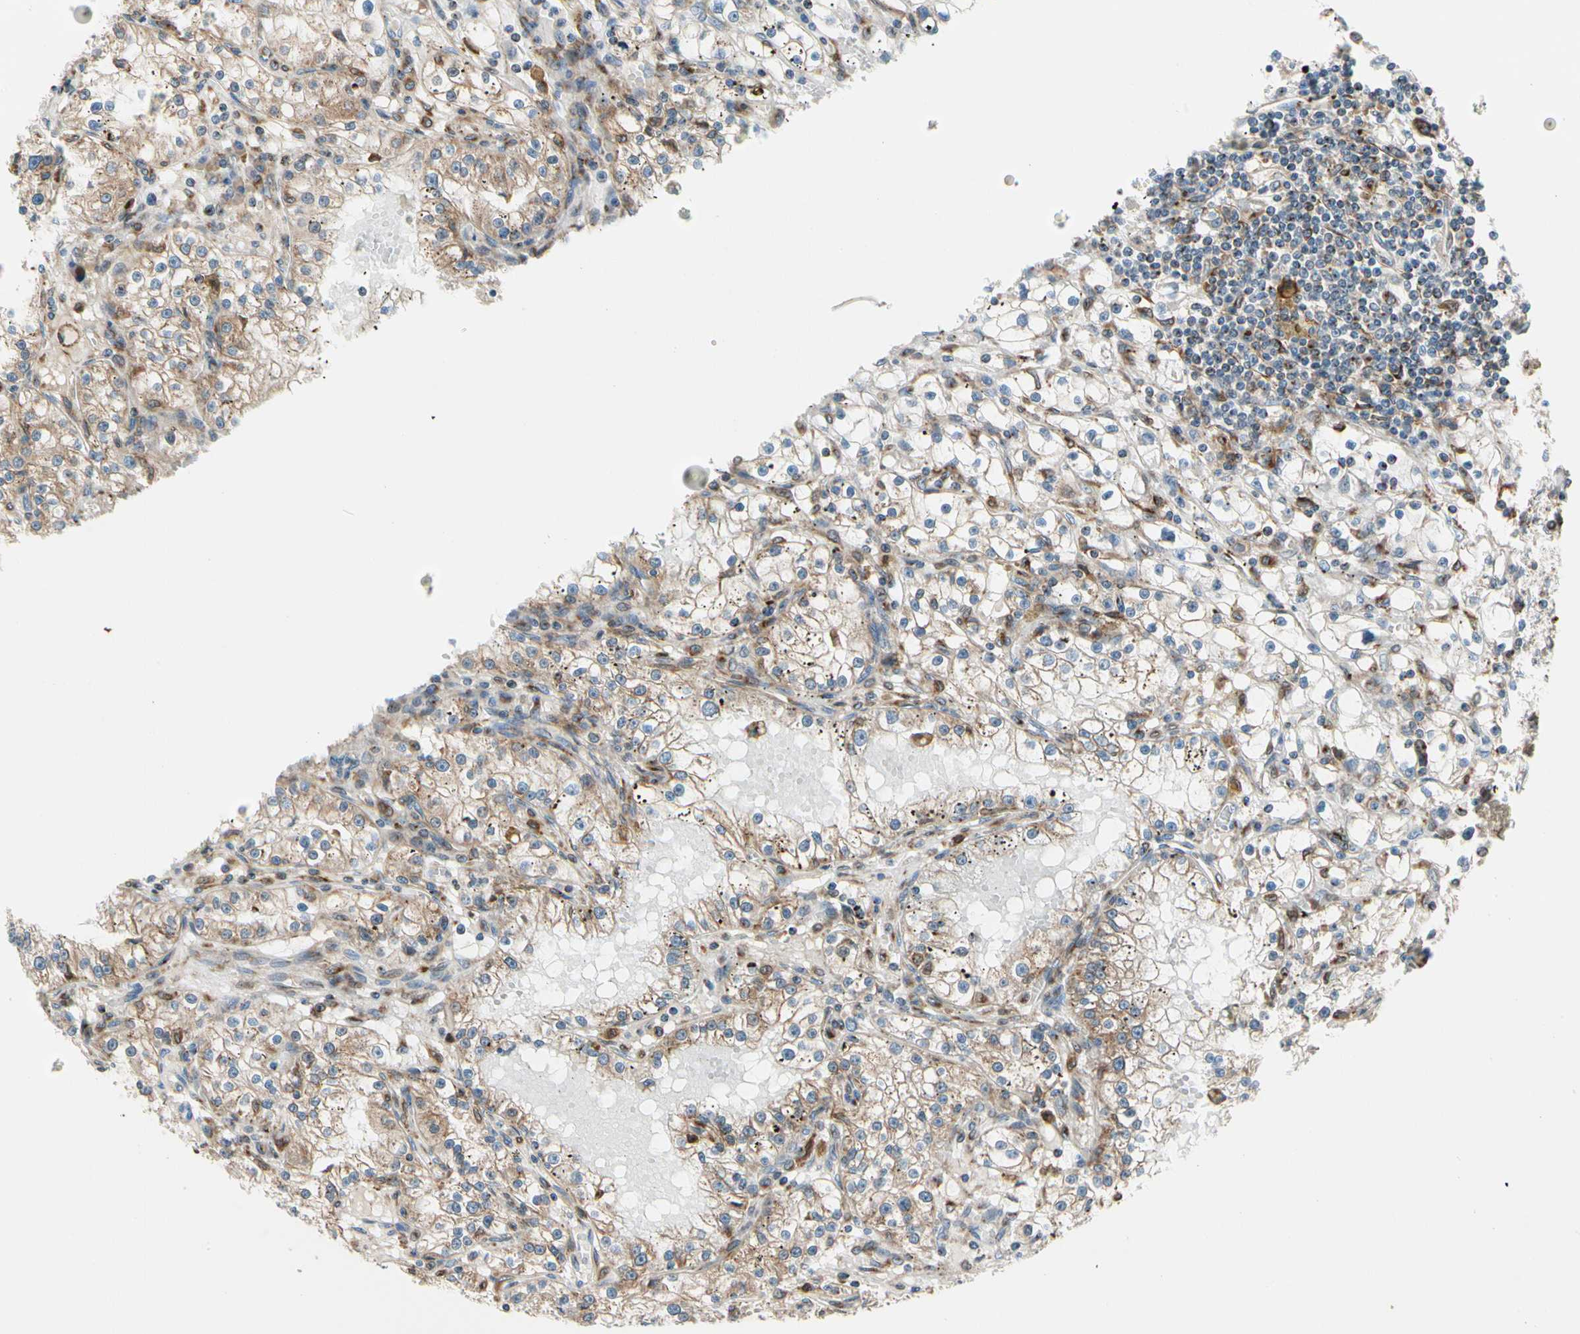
{"staining": {"intensity": "moderate", "quantity": "<25%", "location": "cytoplasmic/membranous"}, "tissue": "renal cancer", "cell_type": "Tumor cells", "image_type": "cancer", "snomed": [{"axis": "morphology", "description": "Adenocarcinoma, NOS"}, {"axis": "topography", "description": "Kidney"}], "caption": "Human renal cancer stained for a protein (brown) displays moderate cytoplasmic/membranous positive staining in approximately <25% of tumor cells.", "gene": "NUCB1", "patient": {"sex": "male", "age": 56}}